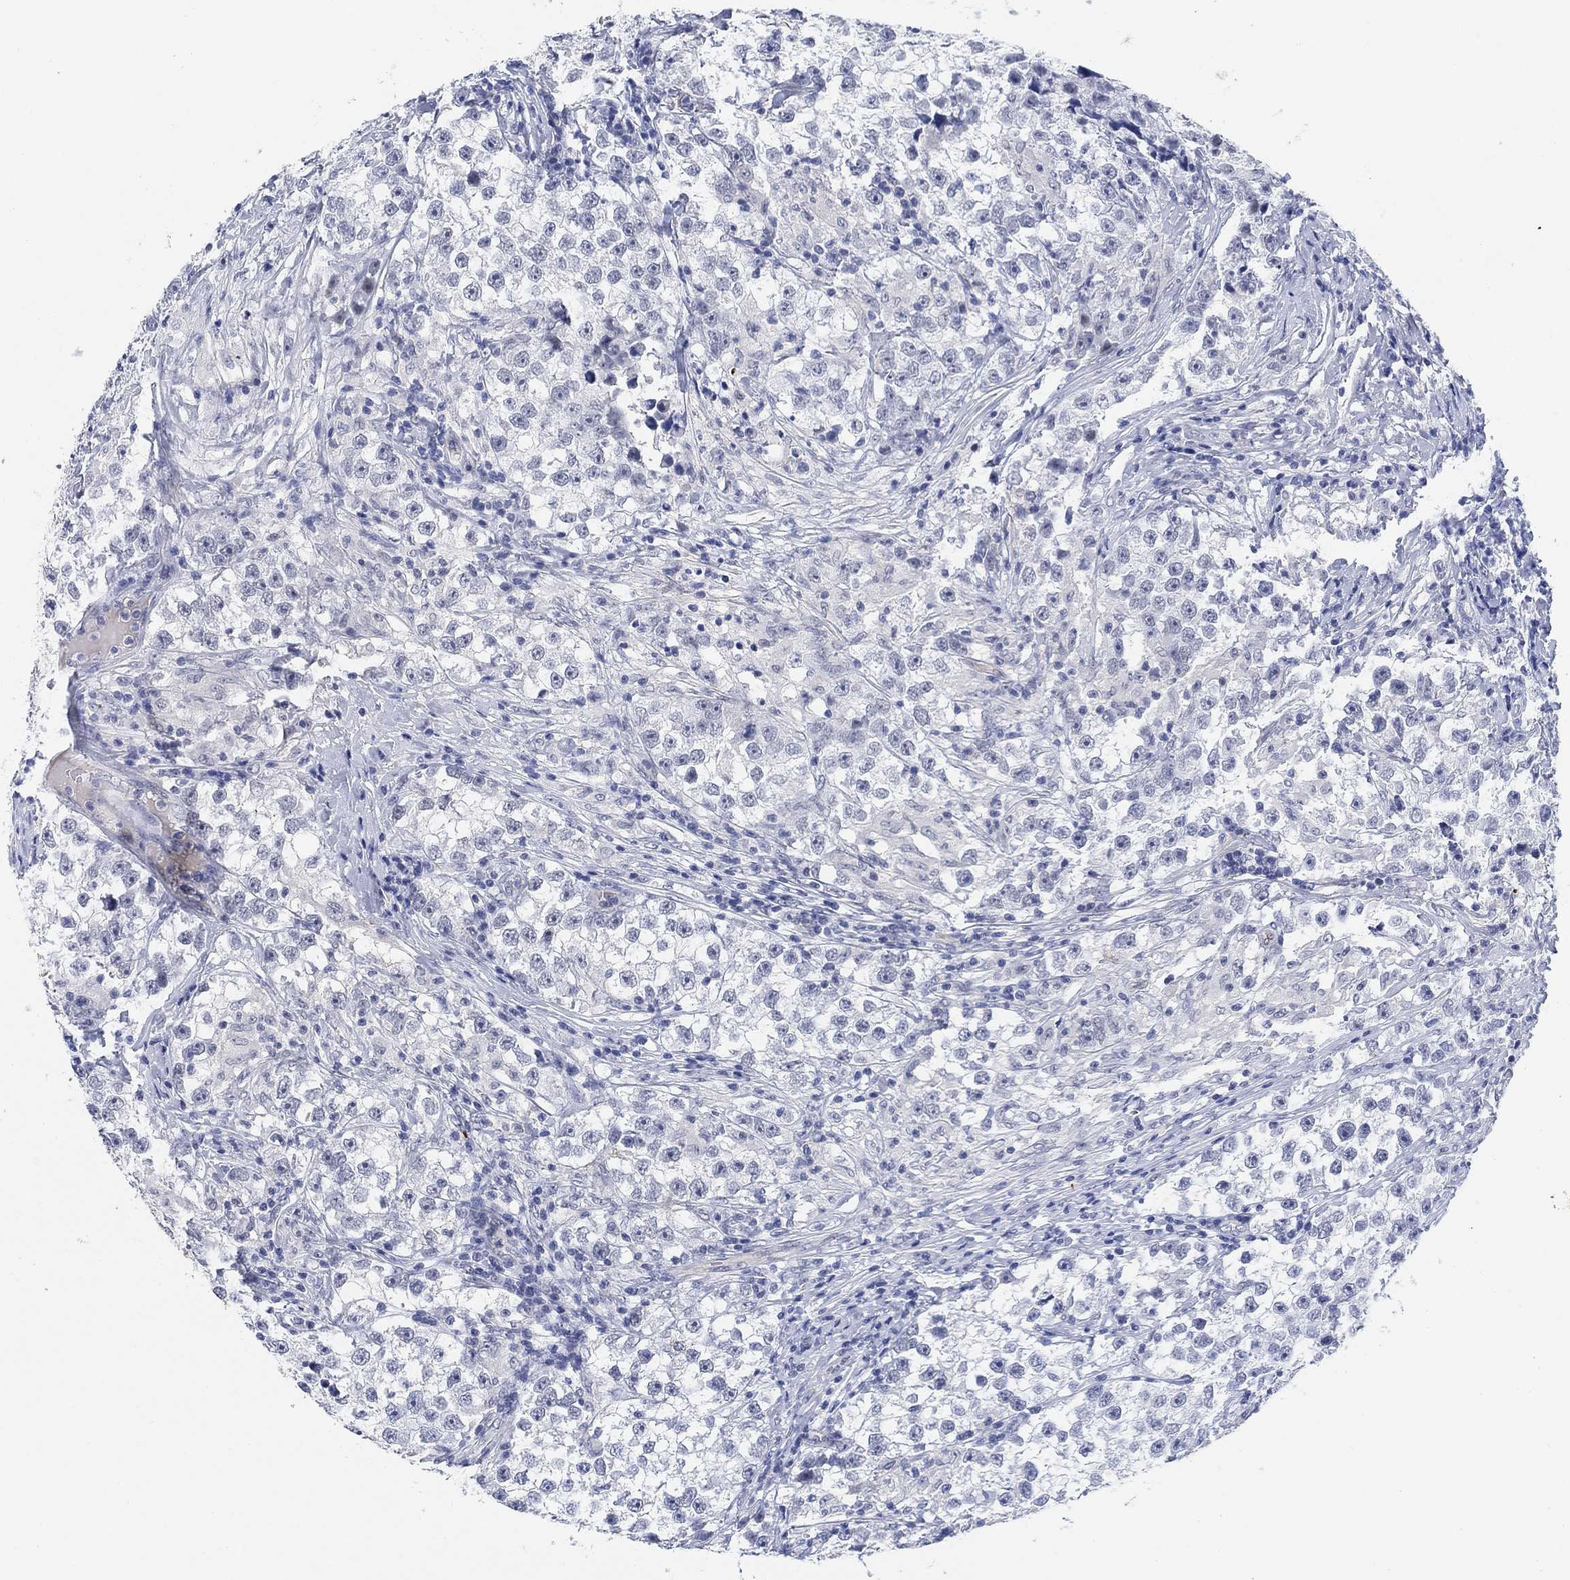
{"staining": {"intensity": "negative", "quantity": "none", "location": "none"}, "tissue": "testis cancer", "cell_type": "Tumor cells", "image_type": "cancer", "snomed": [{"axis": "morphology", "description": "Seminoma, NOS"}, {"axis": "topography", "description": "Testis"}], "caption": "Immunohistochemistry image of human testis cancer (seminoma) stained for a protein (brown), which displays no positivity in tumor cells.", "gene": "PAX6", "patient": {"sex": "male", "age": 46}}